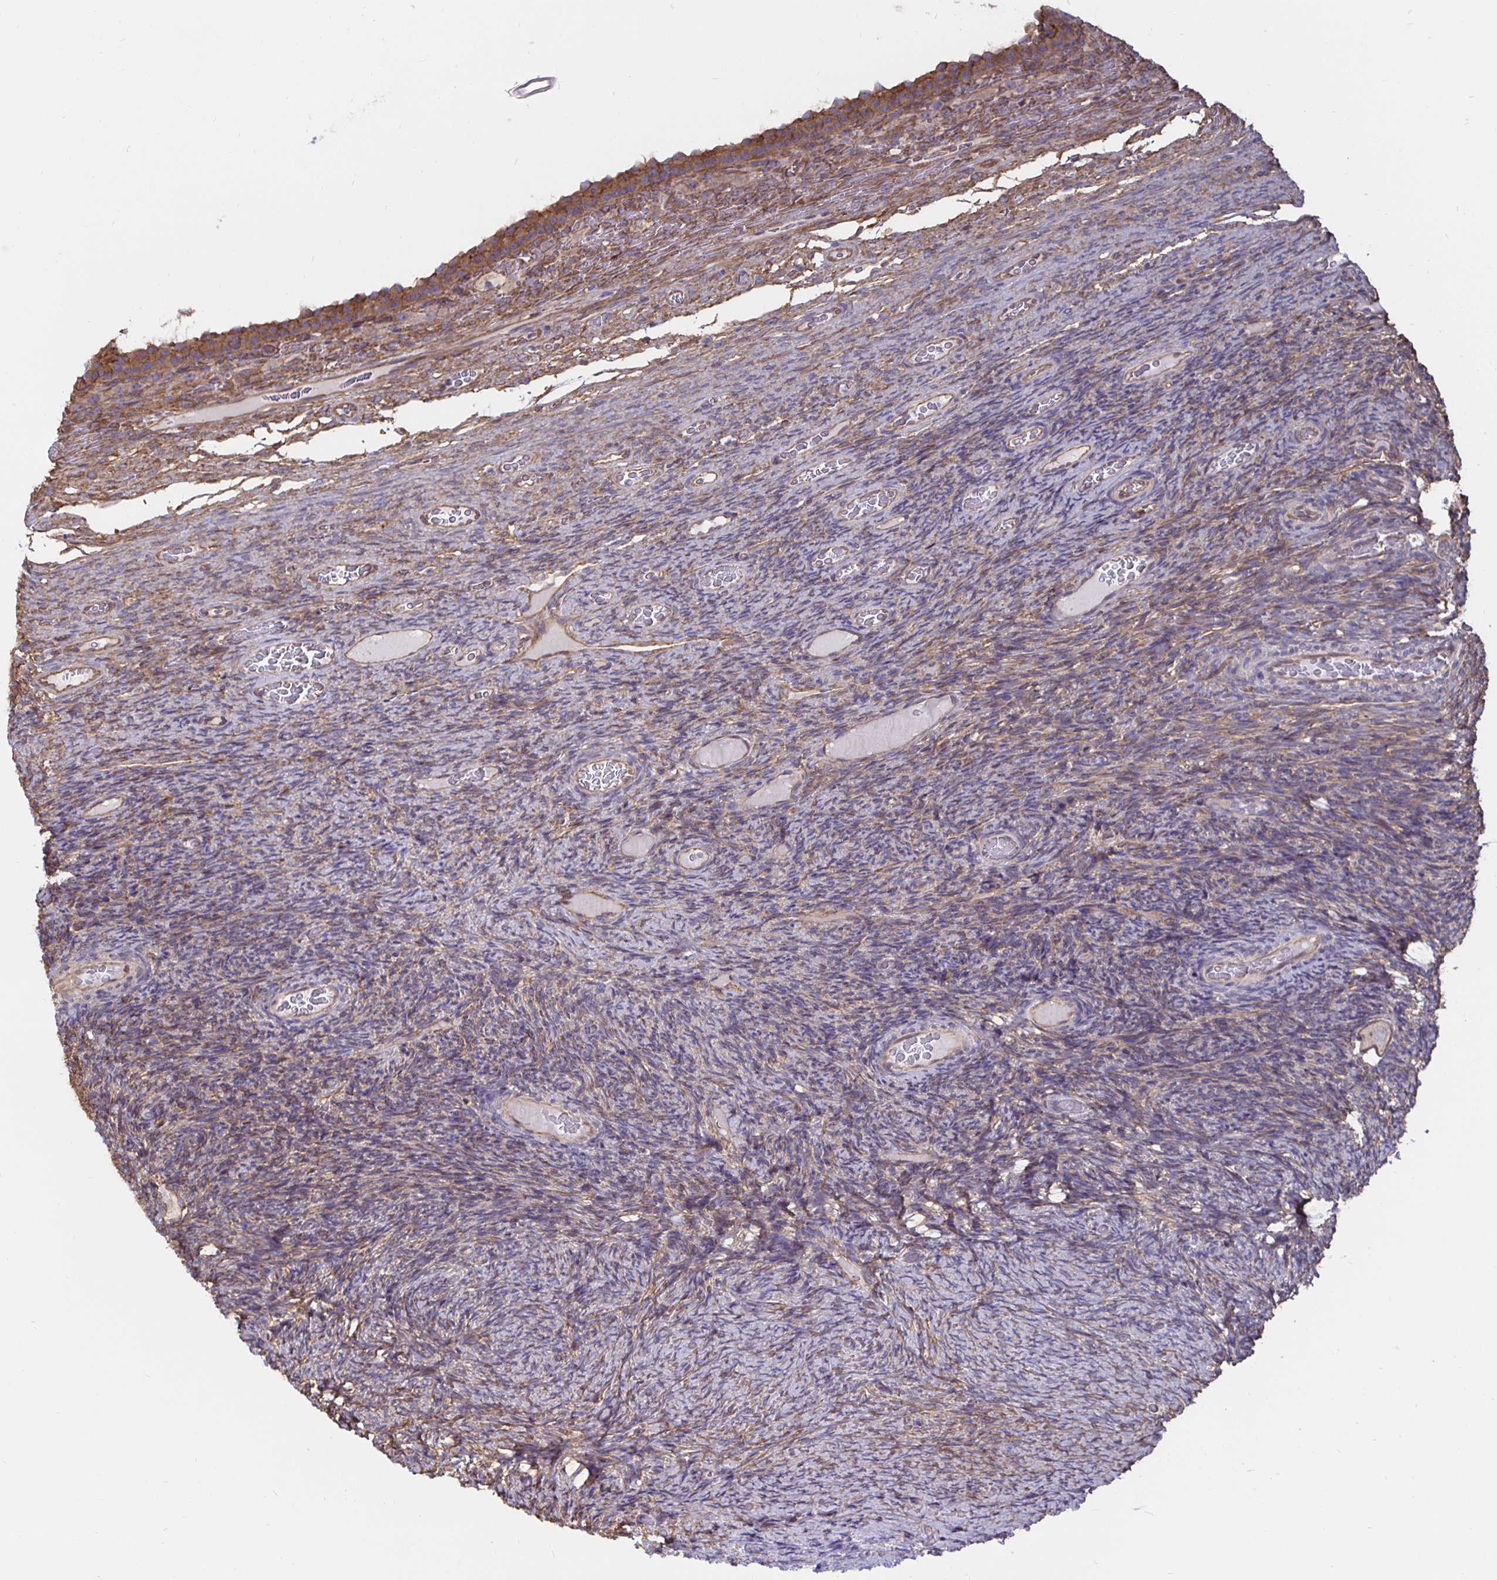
{"staining": {"intensity": "weak", "quantity": "25%-75%", "location": "cytoplasmic/membranous"}, "tissue": "ovary", "cell_type": "Ovarian stroma cells", "image_type": "normal", "snomed": [{"axis": "morphology", "description": "Normal tissue, NOS"}, {"axis": "topography", "description": "Ovary"}], "caption": "Ovary stained for a protein reveals weak cytoplasmic/membranous positivity in ovarian stroma cells. (Brightfield microscopy of DAB IHC at high magnification).", "gene": "ARHGEF39", "patient": {"sex": "female", "age": 34}}